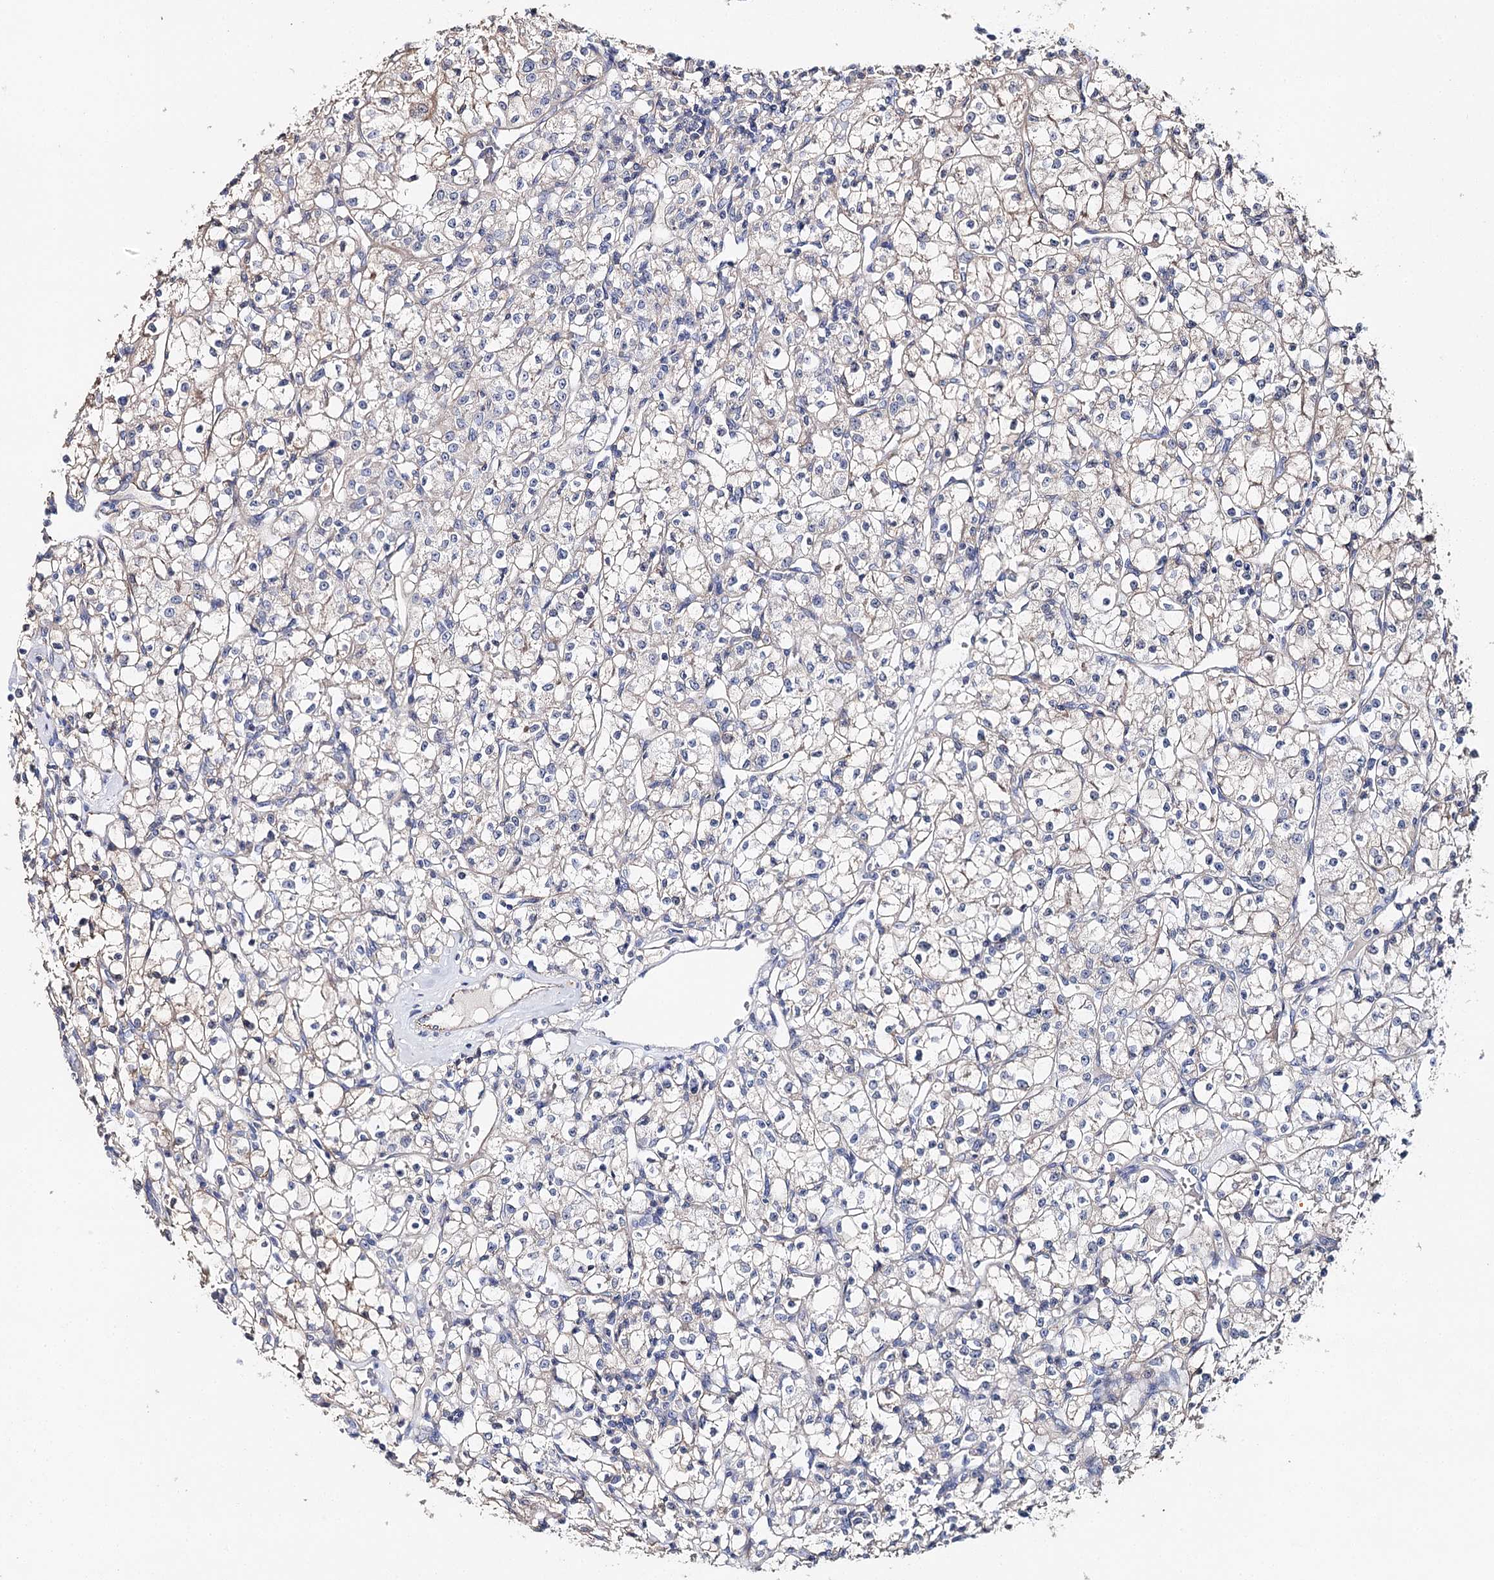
{"staining": {"intensity": "negative", "quantity": "none", "location": "none"}, "tissue": "renal cancer", "cell_type": "Tumor cells", "image_type": "cancer", "snomed": [{"axis": "morphology", "description": "Adenocarcinoma, NOS"}, {"axis": "topography", "description": "Kidney"}], "caption": "Immunohistochemistry (IHC) of human adenocarcinoma (renal) exhibits no staining in tumor cells. (DAB immunohistochemistry (IHC) visualized using brightfield microscopy, high magnification).", "gene": "EPYC", "patient": {"sex": "female", "age": 59}}